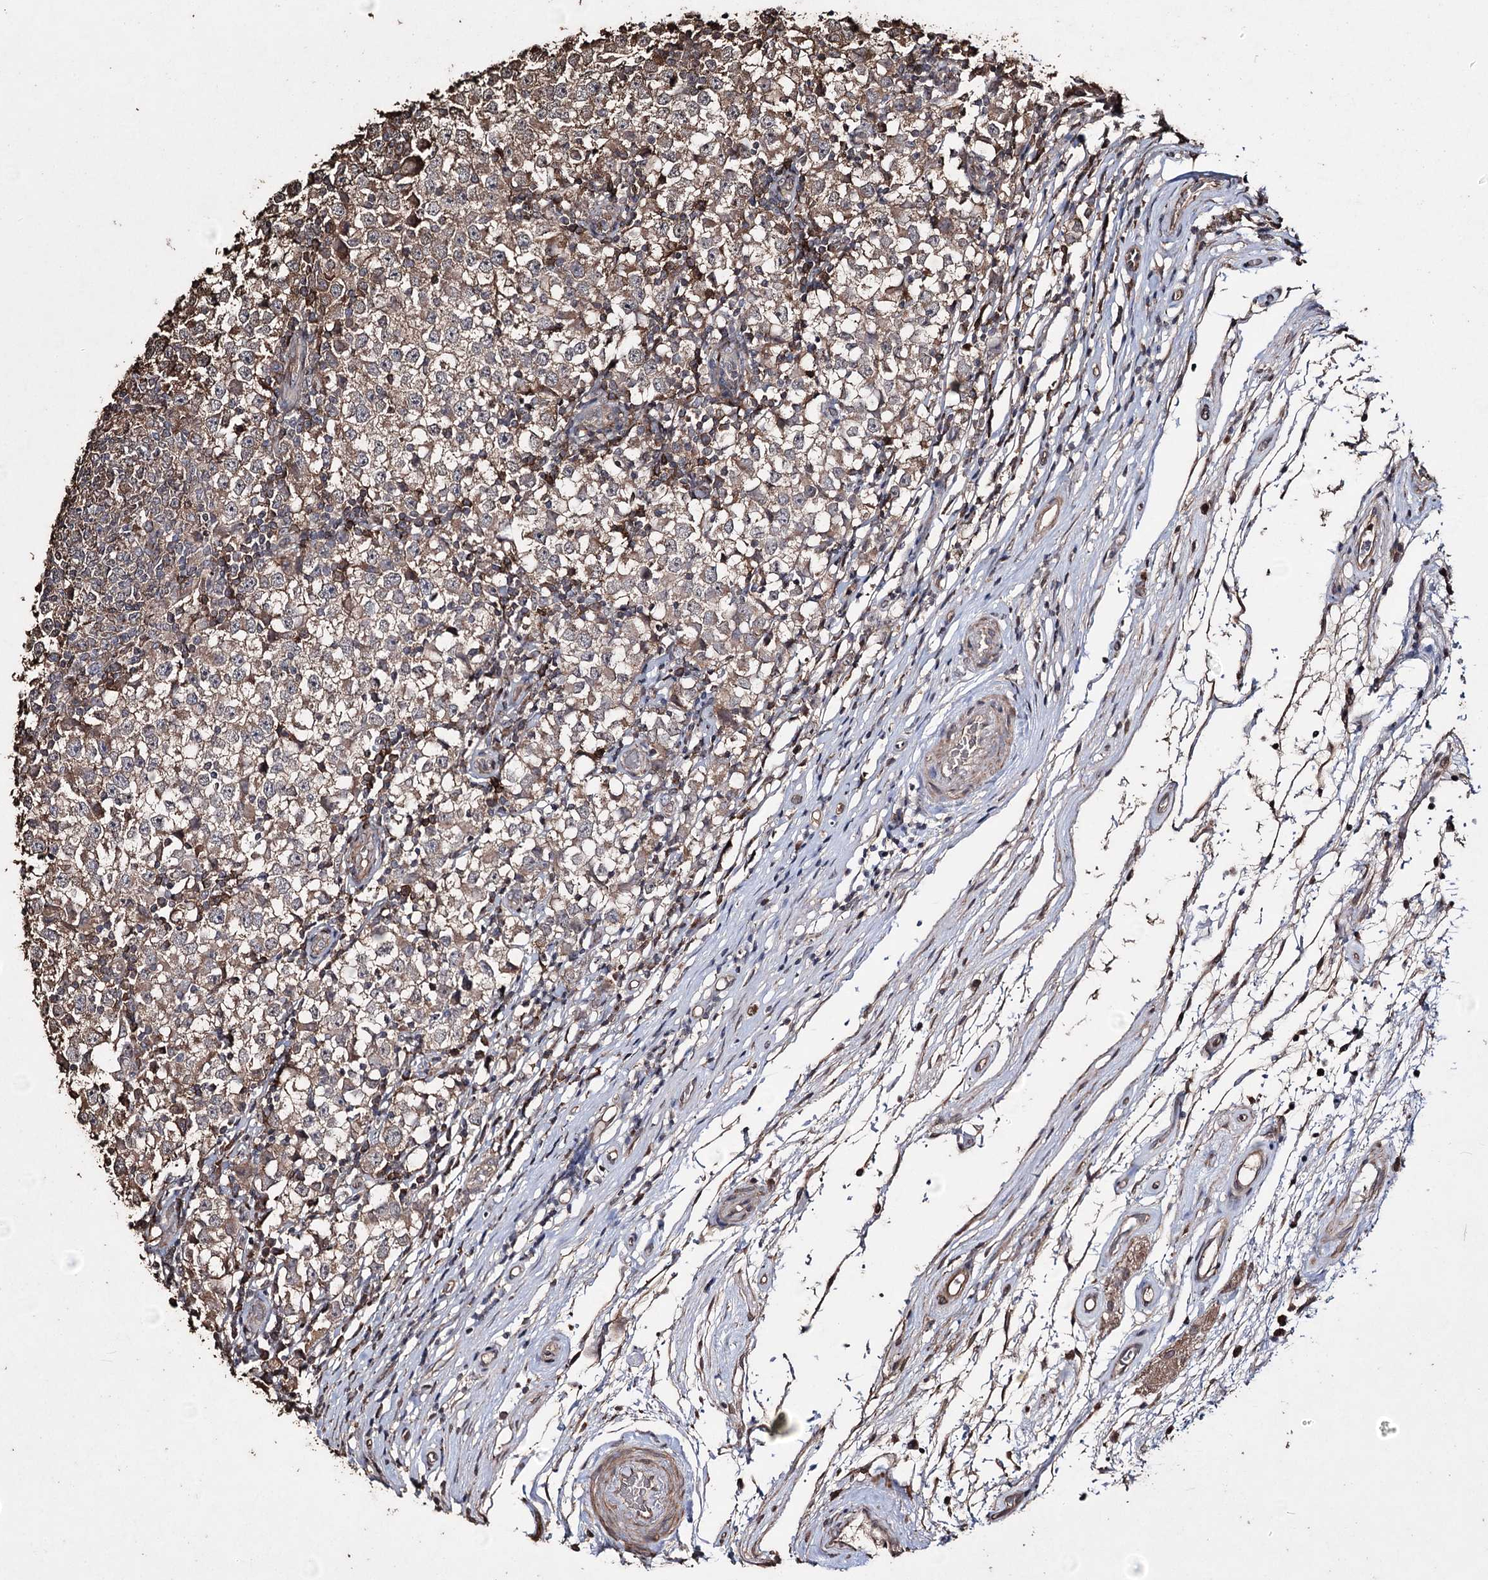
{"staining": {"intensity": "weak", "quantity": "25%-75%", "location": "cytoplasmic/membranous"}, "tissue": "testis cancer", "cell_type": "Tumor cells", "image_type": "cancer", "snomed": [{"axis": "morphology", "description": "Seminoma, NOS"}, {"axis": "topography", "description": "Testis"}], "caption": "Approximately 25%-75% of tumor cells in human seminoma (testis) reveal weak cytoplasmic/membranous protein staining as visualized by brown immunohistochemical staining.", "gene": "ZNF662", "patient": {"sex": "male", "age": 65}}